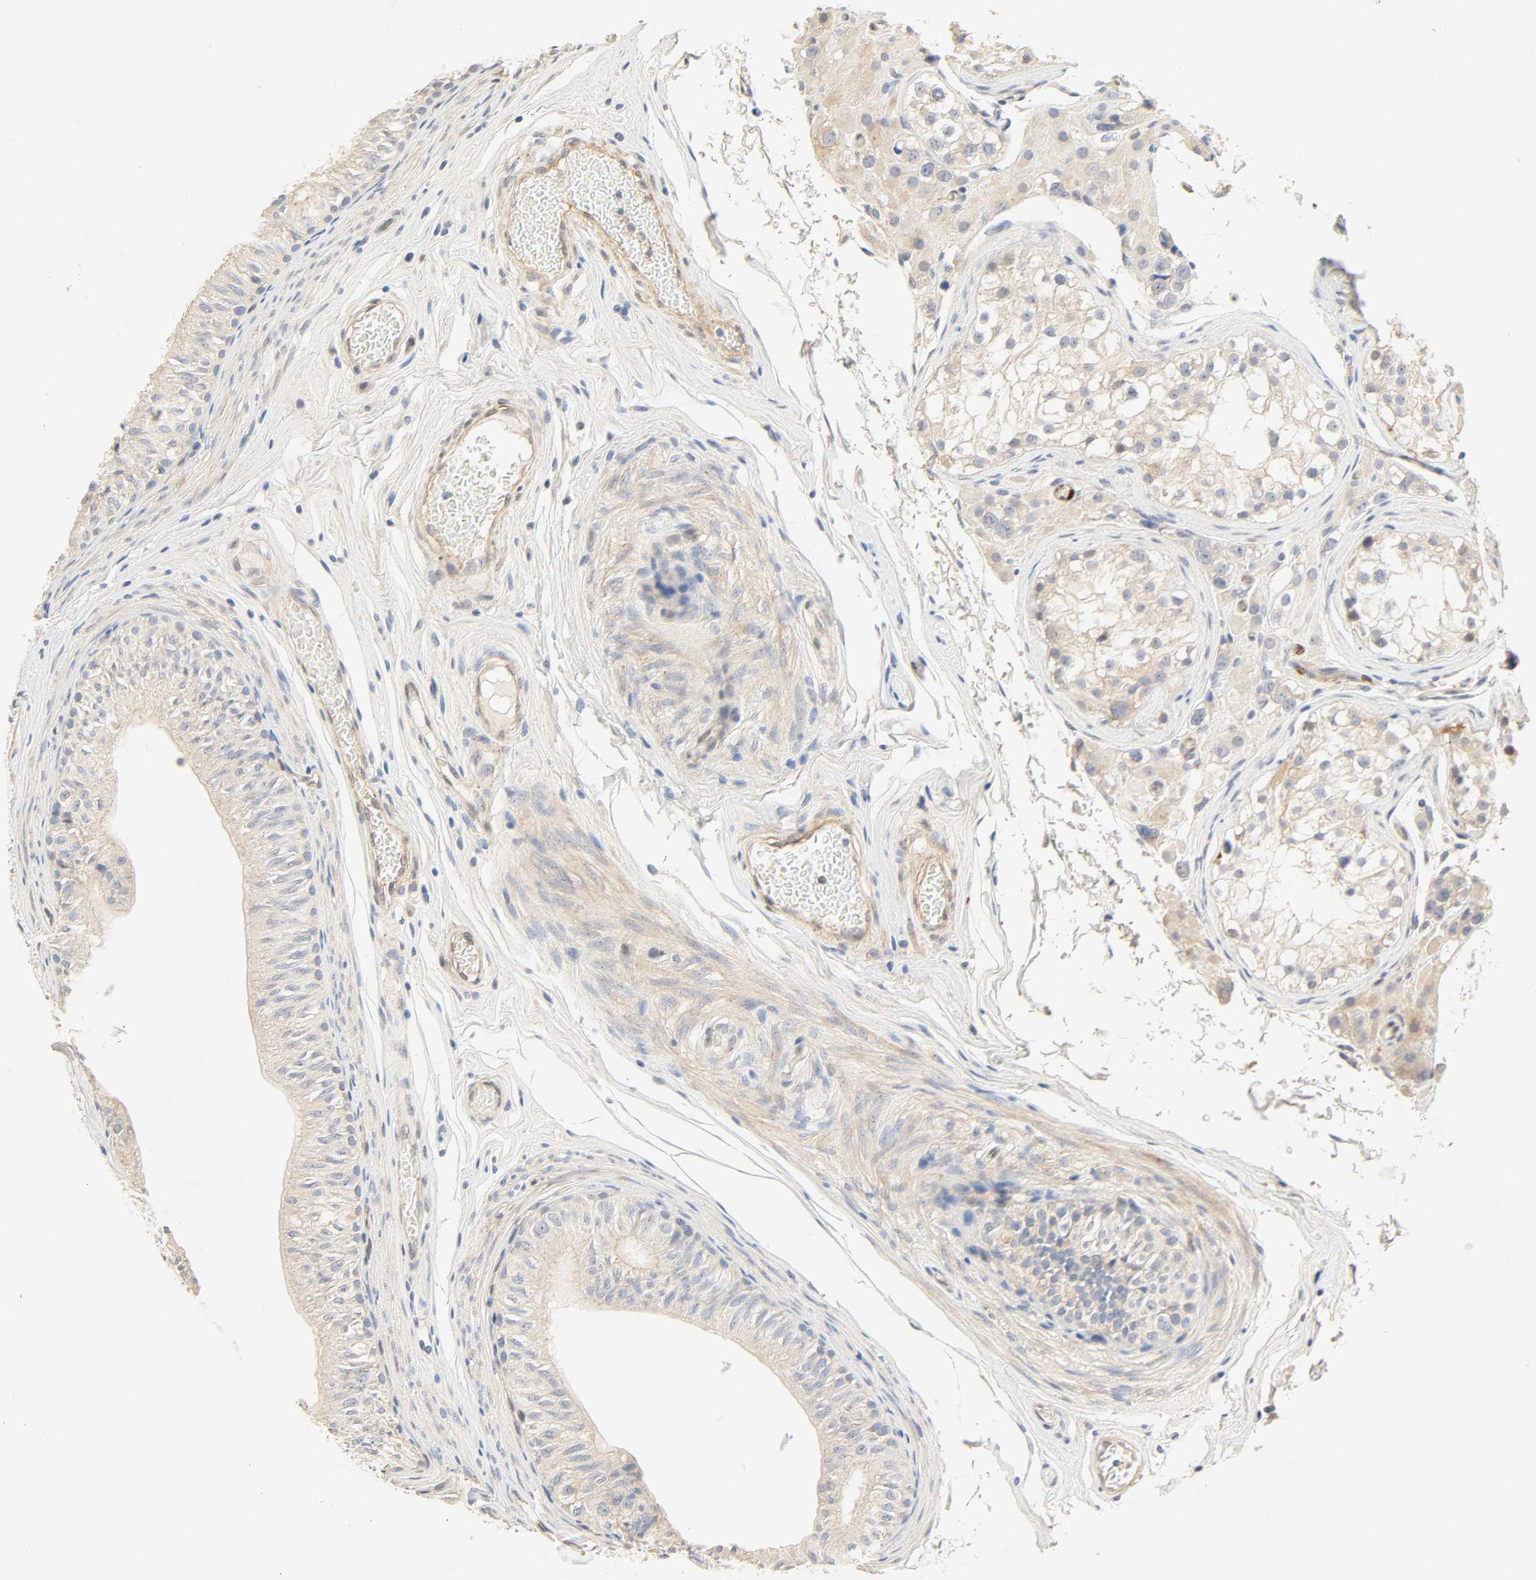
{"staining": {"intensity": "negative", "quantity": "none", "location": "none"}, "tissue": "epididymis", "cell_type": "Glandular cells", "image_type": "normal", "snomed": [{"axis": "morphology", "description": "Normal tissue, NOS"}, {"axis": "topography", "description": "Testis"}, {"axis": "topography", "description": "Epididymis"}], "caption": "The micrograph shows no staining of glandular cells in normal epididymis. Brightfield microscopy of immunohistochemistry (IHC) stained with DAB (3,3'-diaminobenzidine) (brown) and hematoxylin (blue), captured at high magnification.", "gene": "BORCS8", "patient": {"sex": "male", "age": 36}}